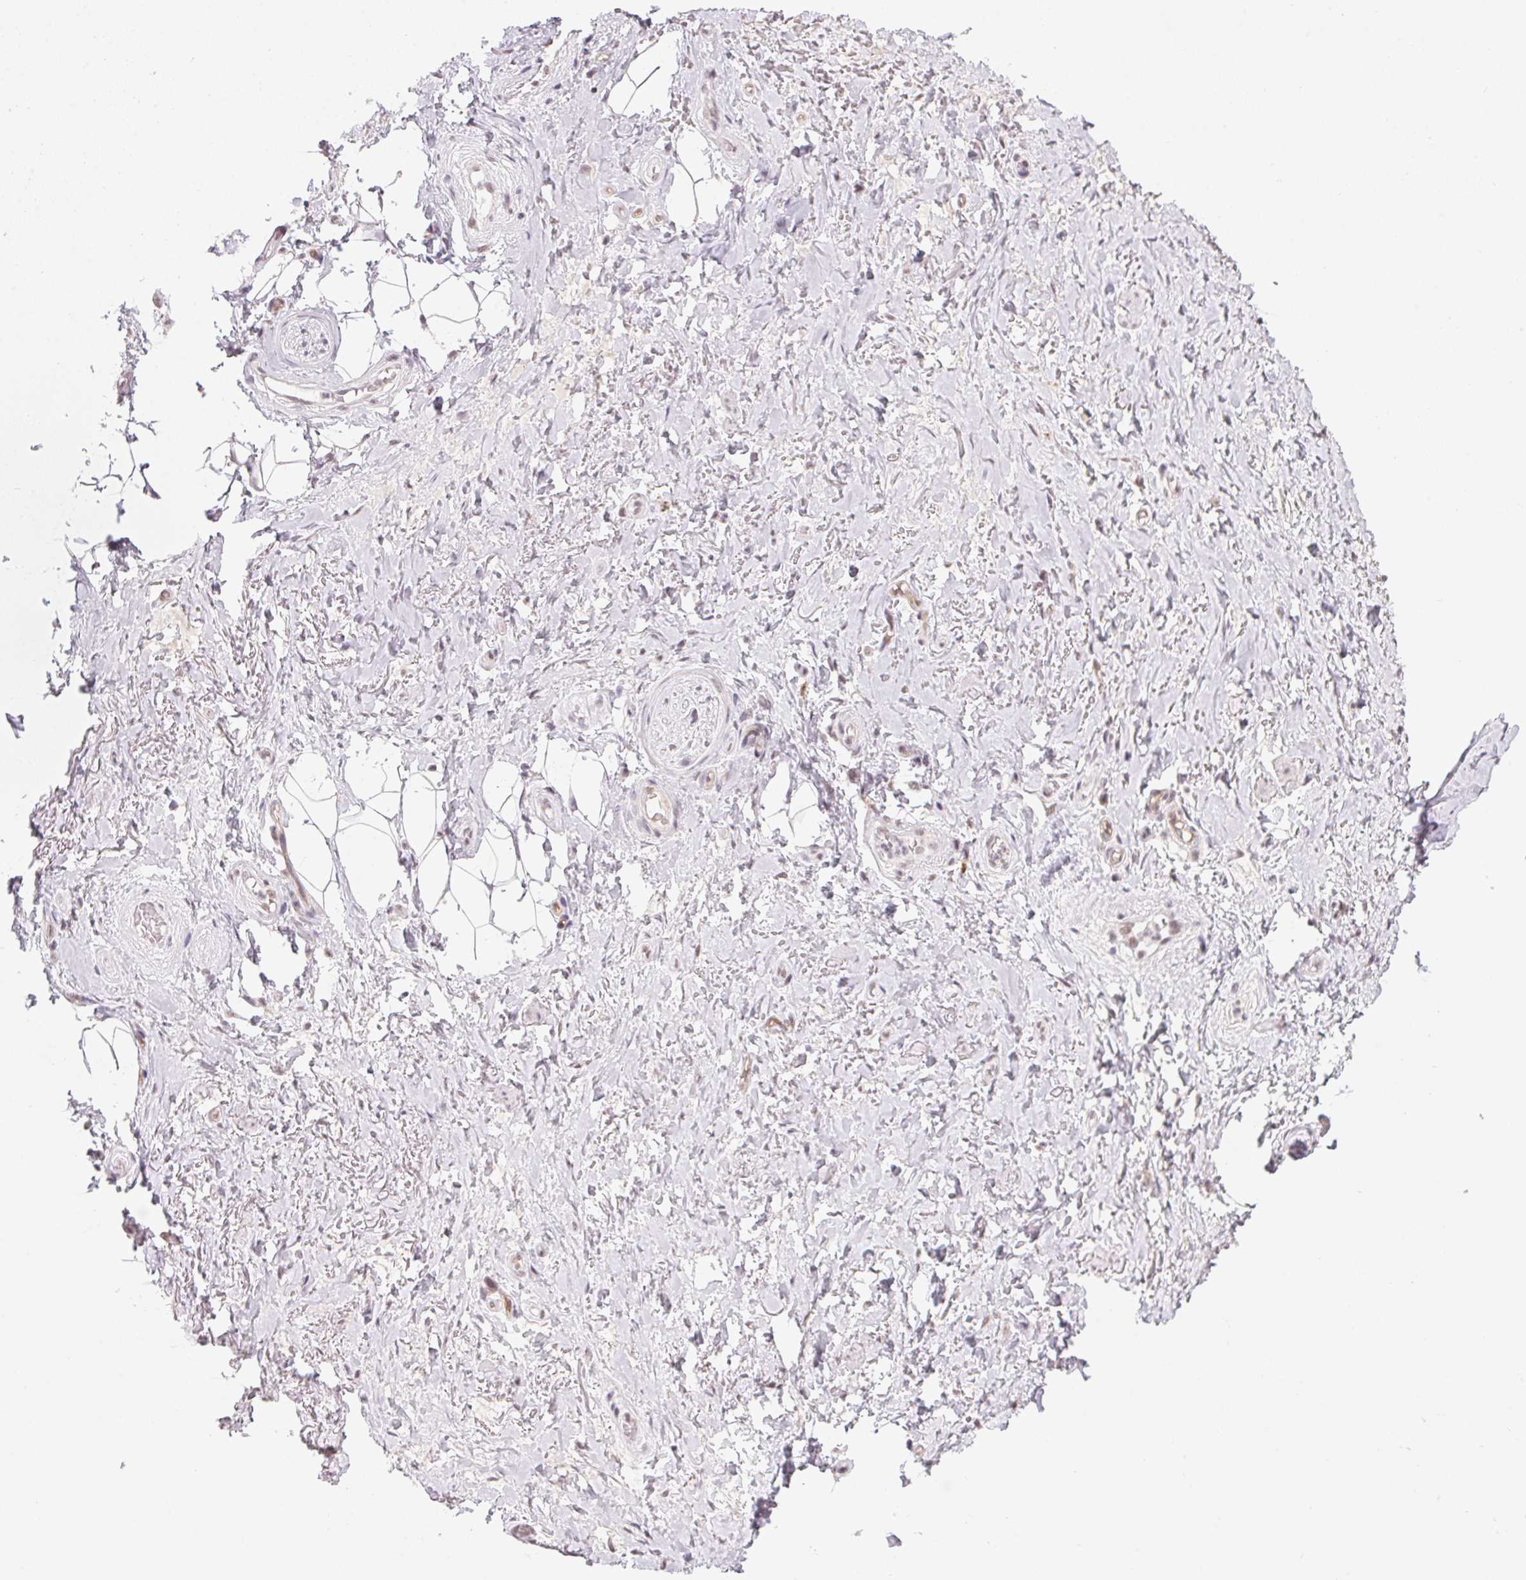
{"staining": {"intensity": "negative", "quantity": "none", "location": "none"}, "tissue": "adipose tissue", "cell_type": "Adipocytes", "image_type": "normal", "snomed": [{"axis": "morphology", "description": "Normal tissue, NOS"}, {"axis": "topography", "description": "Anal"}, {"axis": "topography", "description": "Peripheral nerve tissue"}], "caption": "Adipose tissue was stained to show a protein in brown. There is no significant expression in adipocytes. (DAB IHC with hematoxylin counter stain).", "gene": "SRSF7", "patient": {"sex": "male", "age": 53}}